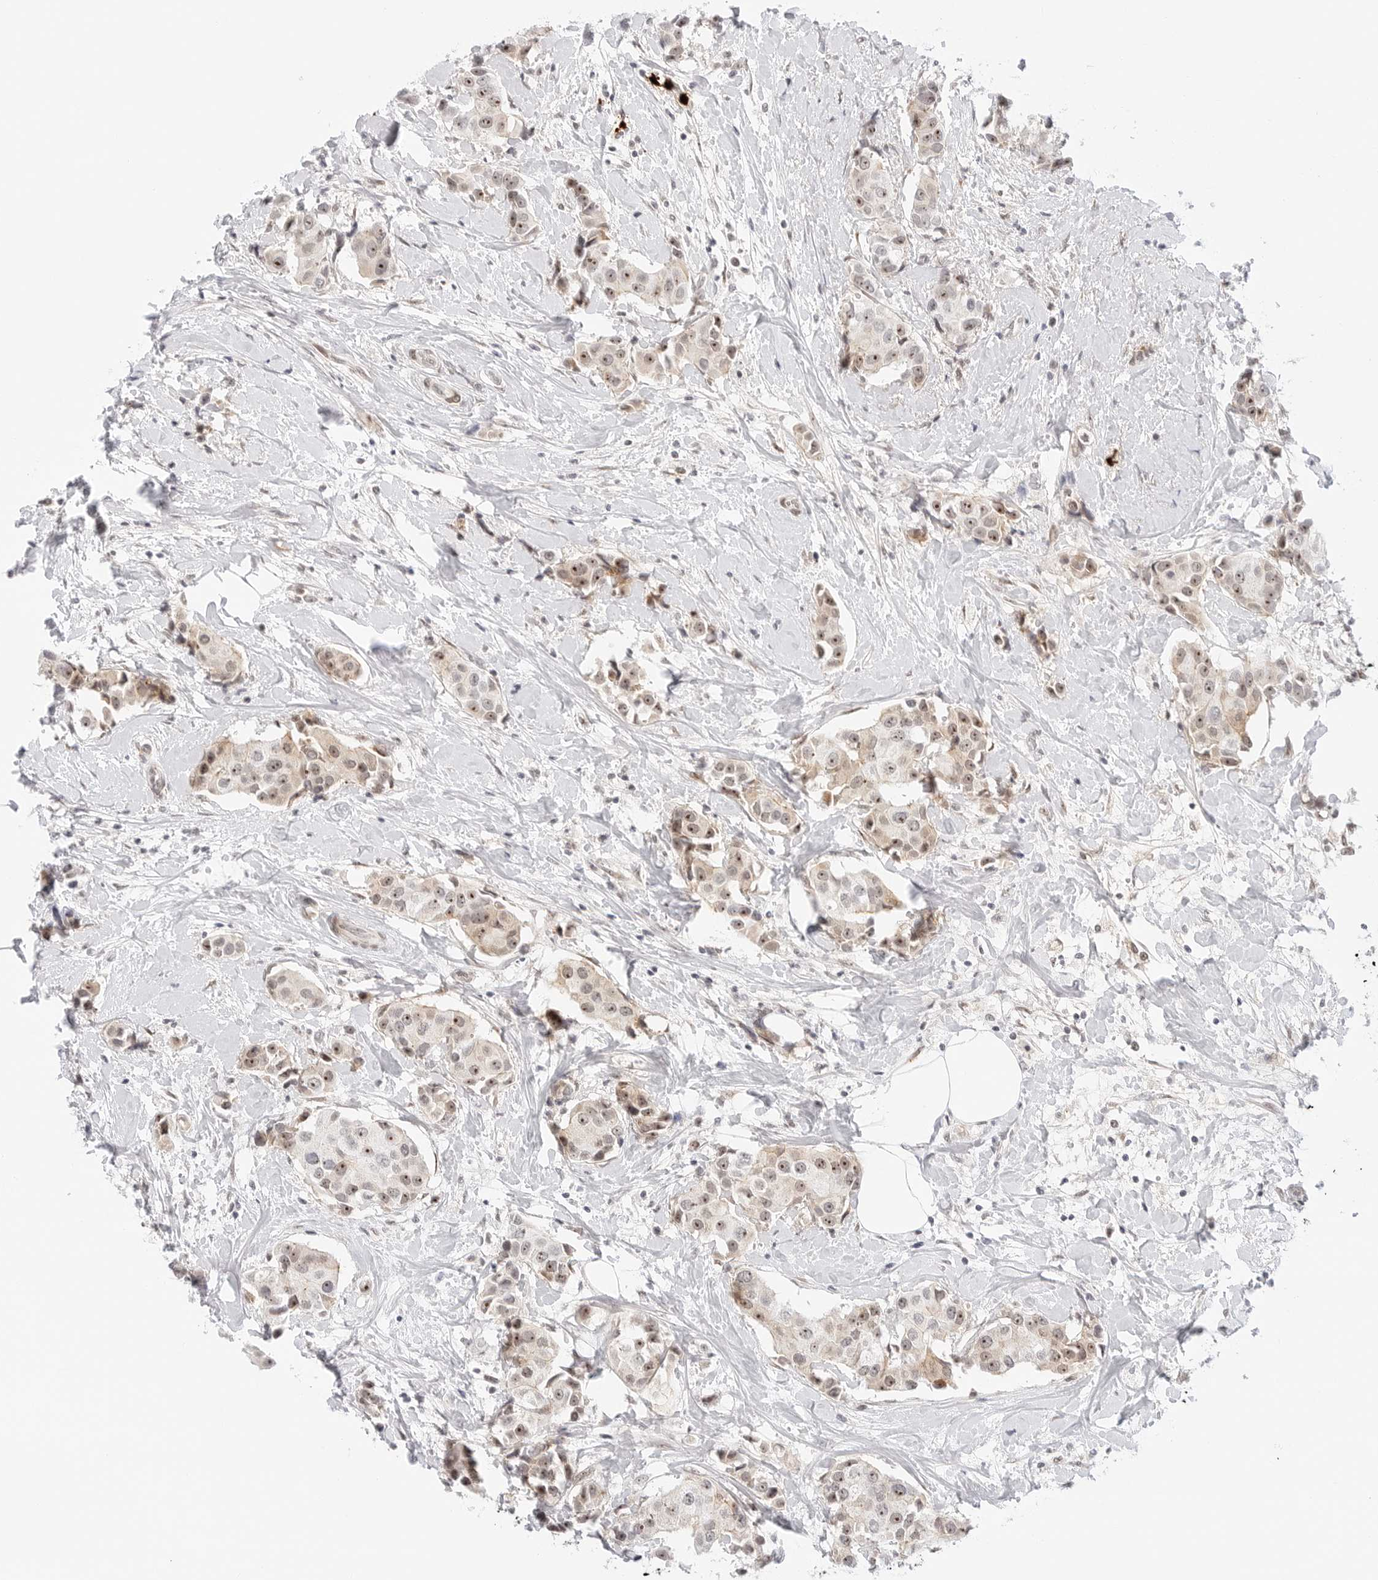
{"staining": {"intensity": "moderate", "quantity": ">75%", "location": "nuclear"}, "tissue": "breast cancer", "cell_type": "Tumor cells", "image_type": "cancer", "snomed": [{"axis": "morphology", "description": "Normal tissue, NOS"}, {"axis": "morphology", "description": "Duct carcinoma"}, {"axis": "topography", "description": "Breast"}], "caption": "DAB immunohistochemical staining of human breast intraductal carcinoma reveals moderate nuclear protein staining in approximately >75% of tumor cells.", "gene": "HIPK3", "patient": {"sex": "female", "age": 39}}